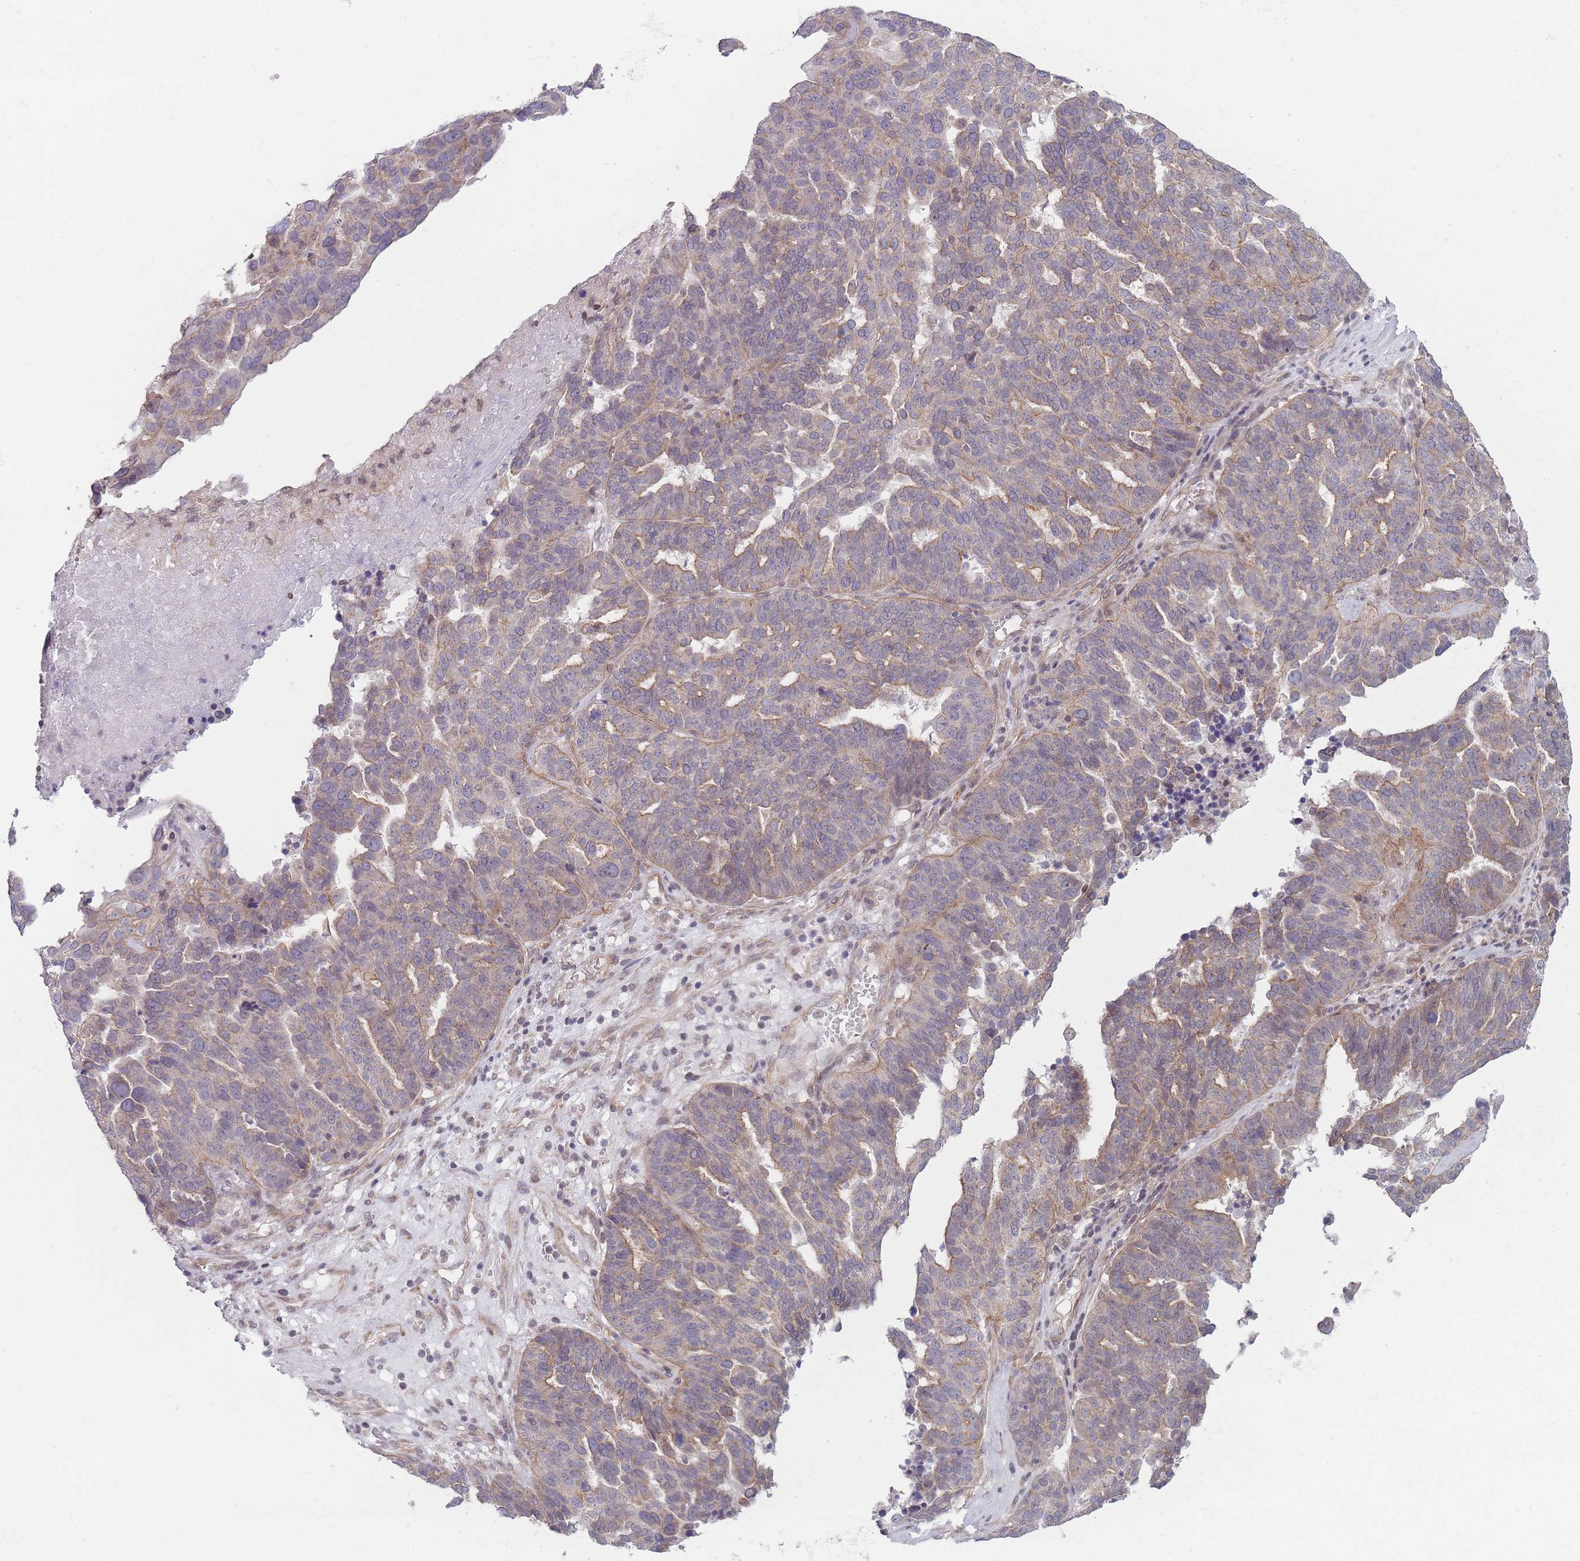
{"staining": {"intensity": "weak", "quantity": "25%-75%", "location": "cytoplasmic/membranous"}, "tissue": "ovarian cancer", "cell_type": "Tumor cells", "image_type": "cancer", "snomed": [{"axis": "morphology", "description": "Cystadenocarcinoma, serous, NOS"}, {"axis": "topography", "description": "Ovary"}], "caption": "A brown stain labels weak cytoplasmic/membranous staining of a protein in ovarian cancer tumor cells.", "gene": "VRK2", "patient": {"sex": "female", "age": 59}}